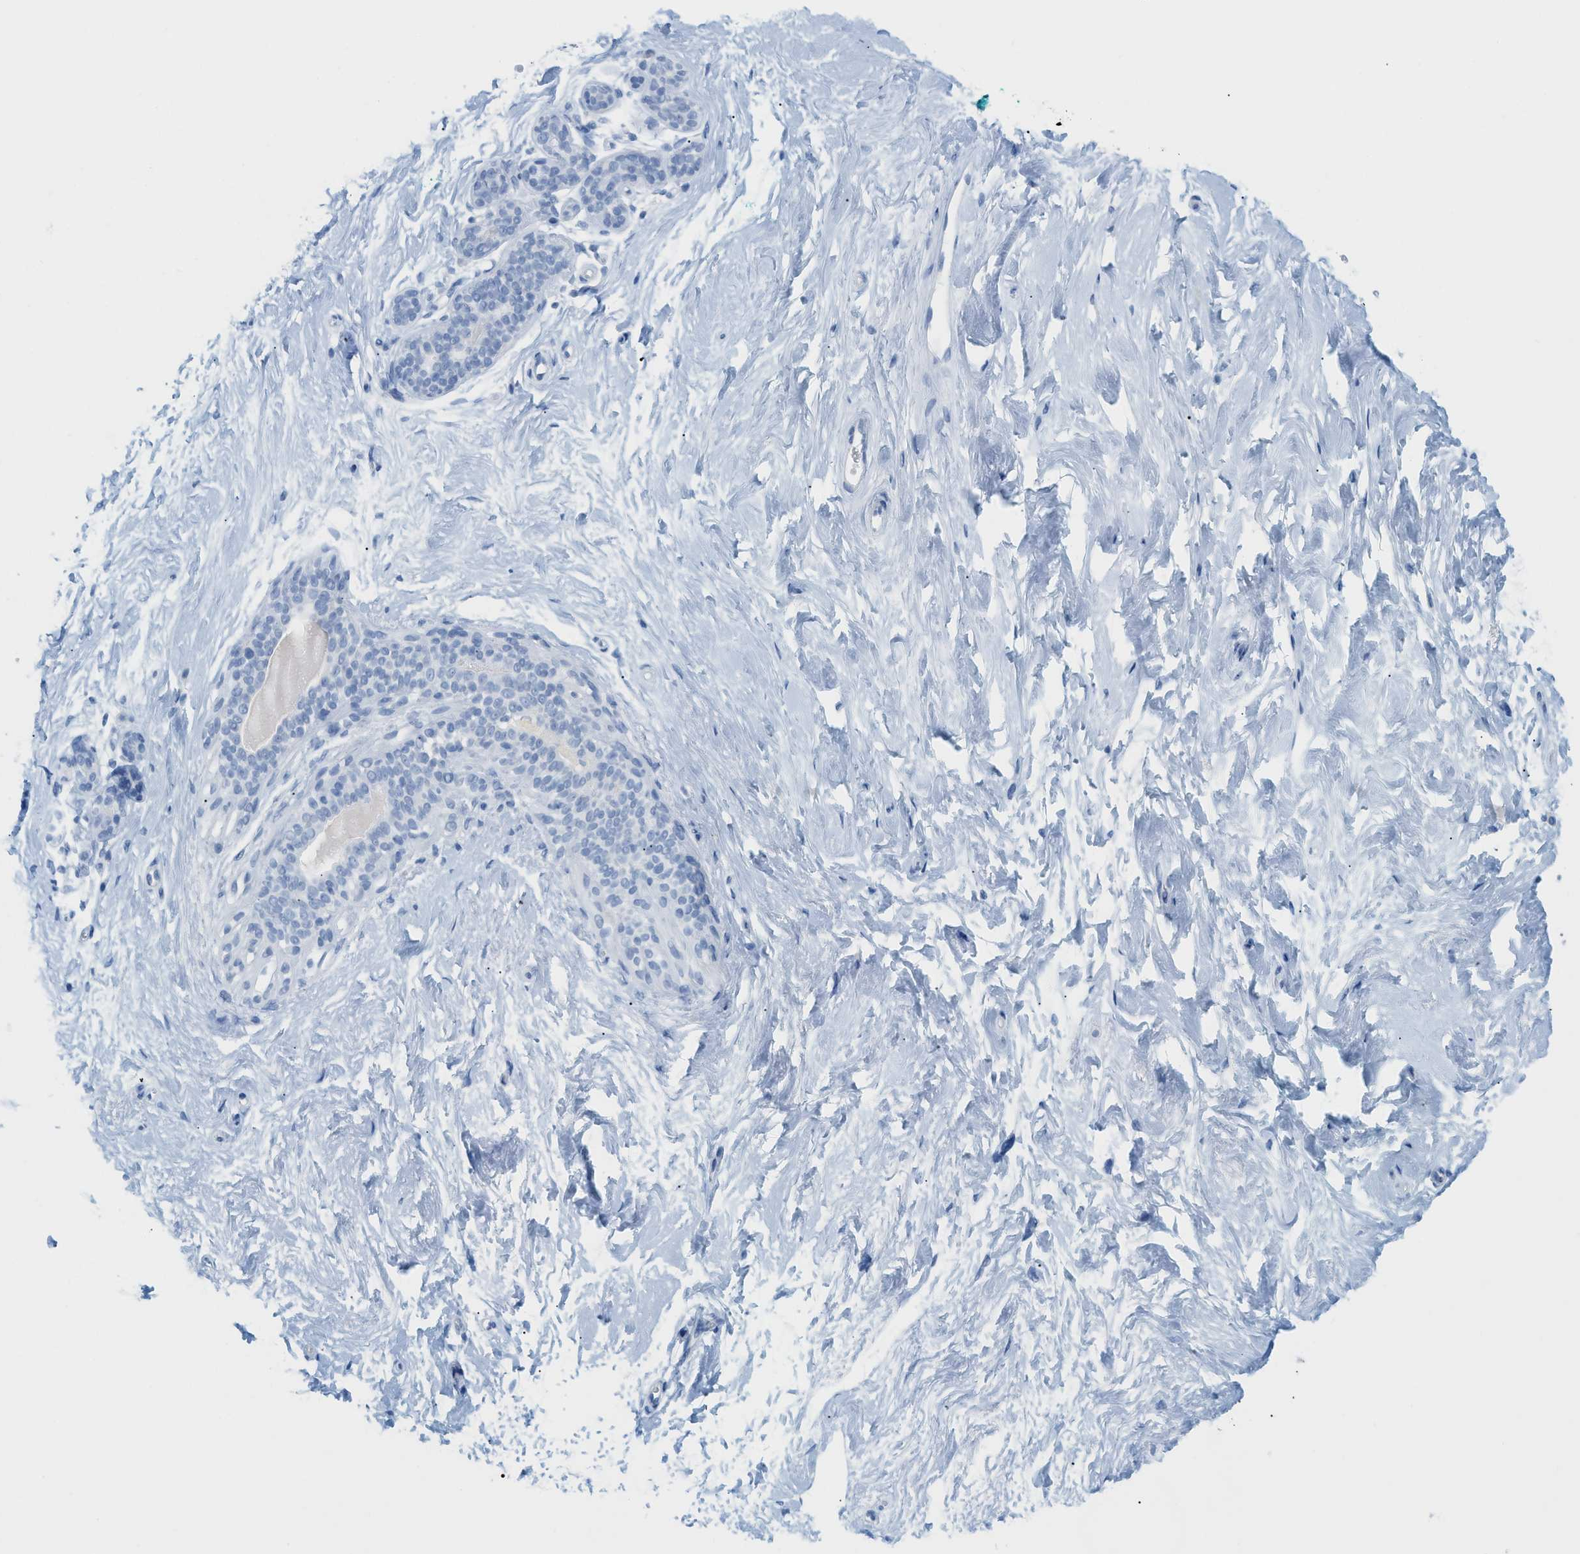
{"staining": {"intensity": "negative", "quantity": "none", "location": "none"}, "tissue": "breast", "cell_type": "Adipocytes", "image_type": "normal", "snomed": [{"axis": "morphology", "description": "Normal tissue, NOS"}, {"axis": "topography", "description": "Breast"}], "caption": "Protein analysis of normal breast displays no significant expression in adipocytes. Brightfield microscopy of IHC stained with DAB (brown) and hematoxylin (blue), captured at high magnification.", "gene": "PAPPA", "patient": {"sex": "female", "age": 52}}